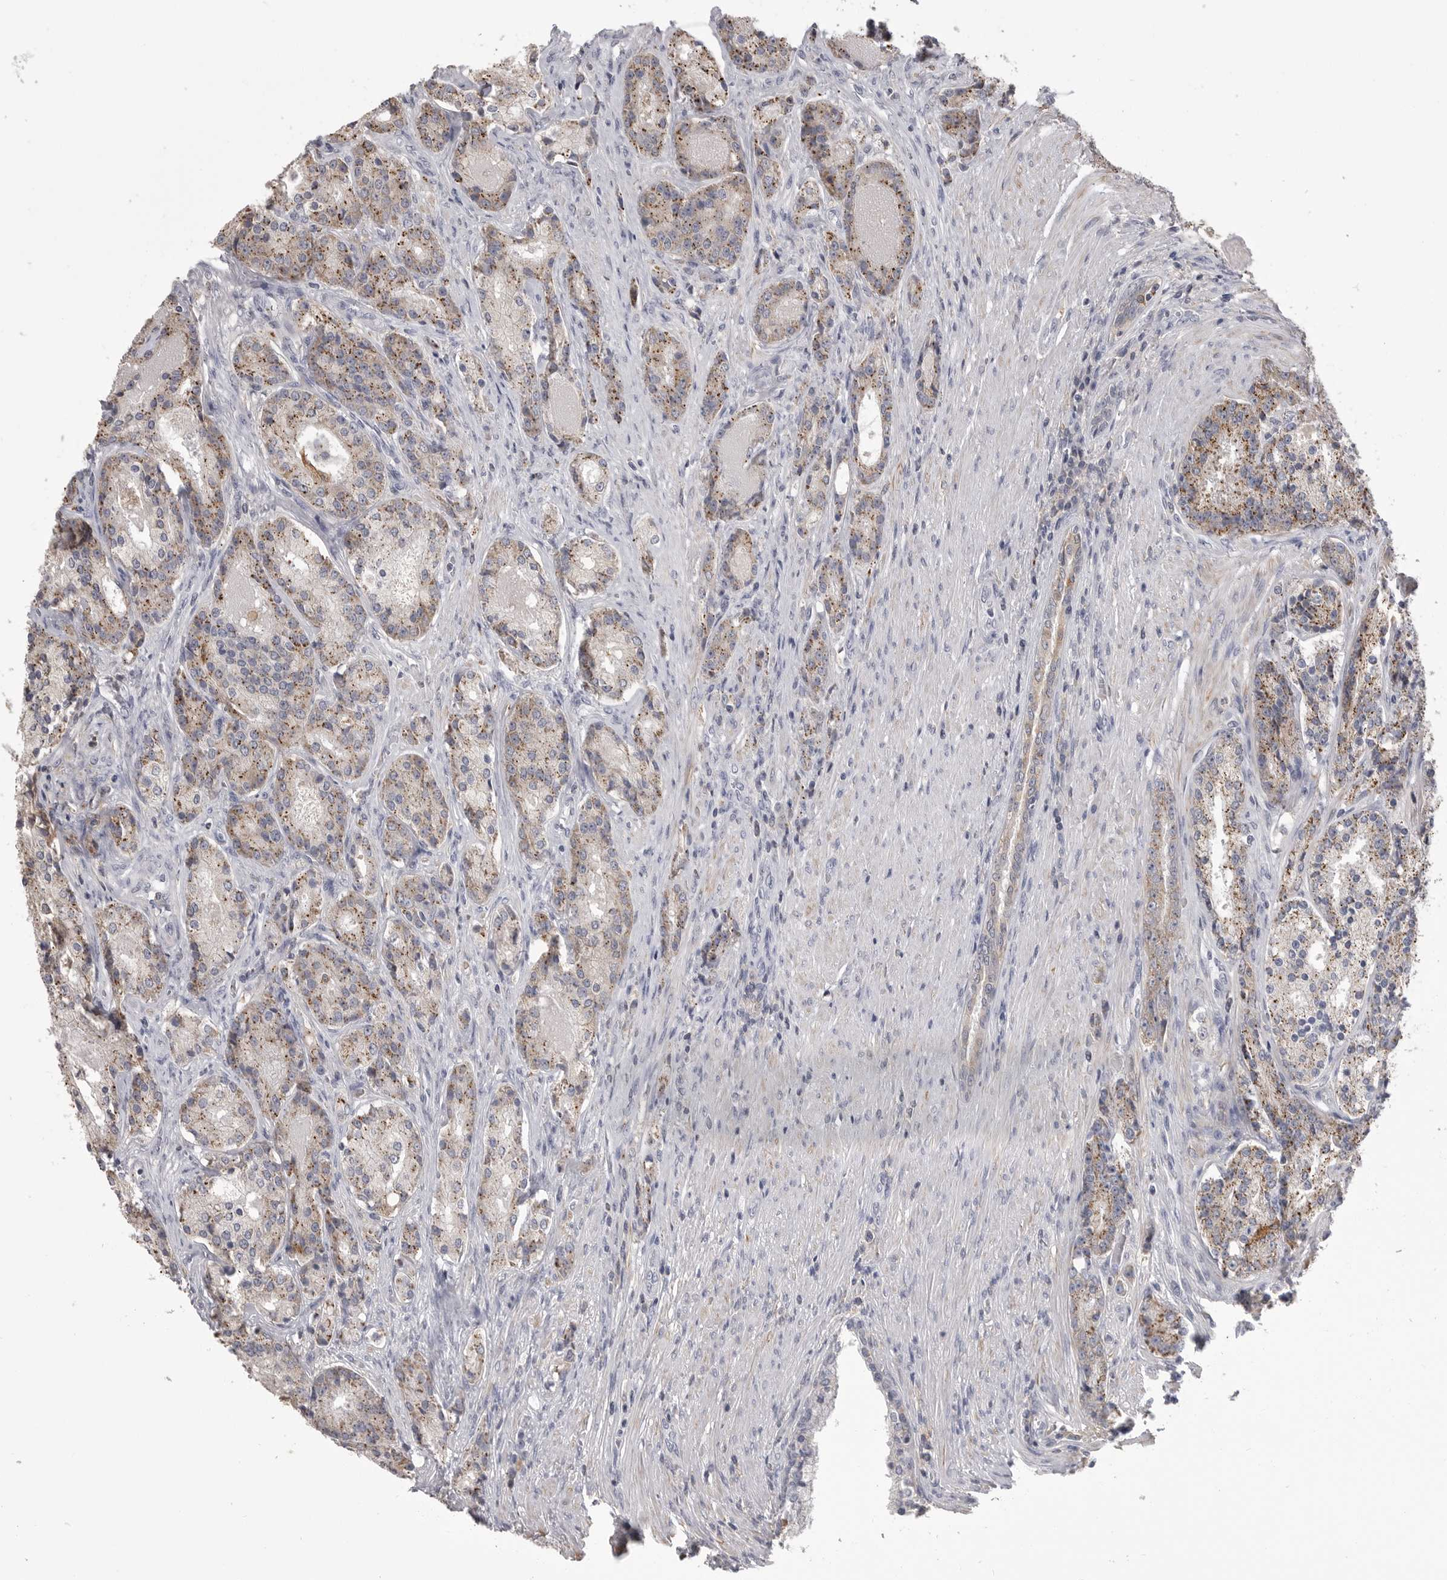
{"staining": {"intensity": "moderate", "quantity": ">75%", "location": "cytoplasmic/membranous"}, "tissue": "prostate cancer", "cell_type": "Tumor cells", "image_type": "cancer", "snomed": [{"axis": "morphology", "description": "Adenocarcinoma, High grade"}, {"axis": "topography", "description": "Prostate"}], "caption": "Moderate cytoplasmic/membranous positivity is seen in approximately >75% of tumor cells in prostate cancer (adenocarcinoma (high-grade)).", "gene": "CMTM6", "patient": {"sex": "male", "age": 60}}